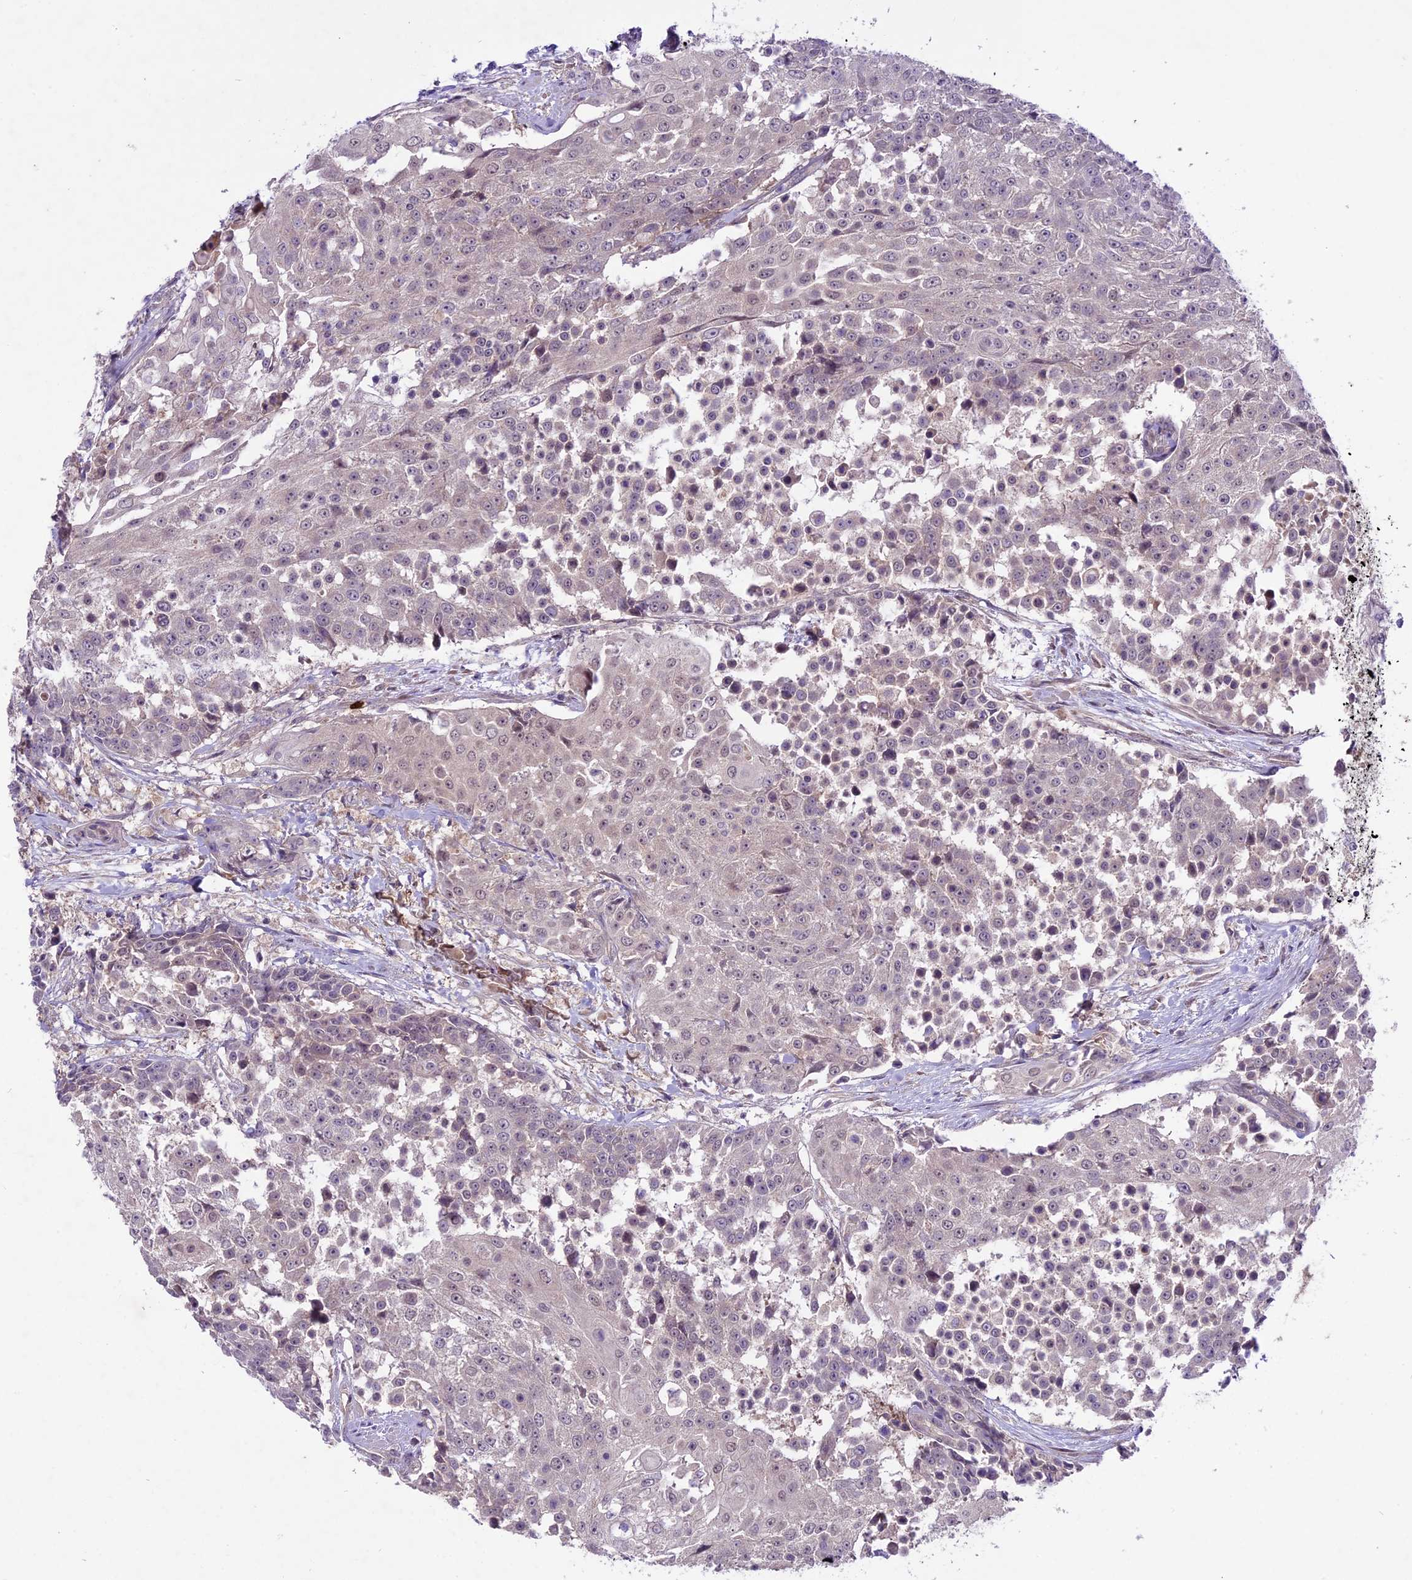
{"staining": {"intensity": "weak", "quantity": "<25%", "location": "nuclear"}, "tissue": "urothelial cancer", "cell_type": "Tumor cells", "image_type": "cancer", "snomed": [{"axis": "morphology", "description": "Urothelial carcinoma, High grade"}, {"axis": "topography", "description": "Urinary bladder"}], "caption": "The photomicrograph reveals no significant expression in tumor cells of urothelial cancer. The staining is performed using DAB (3,3'-diaminobenzidine) brown chromogen with nuclei counter-stained in using hematoxylin.", "gene": "SPRED1", "patient": {"sex": "female", "age": 63}}